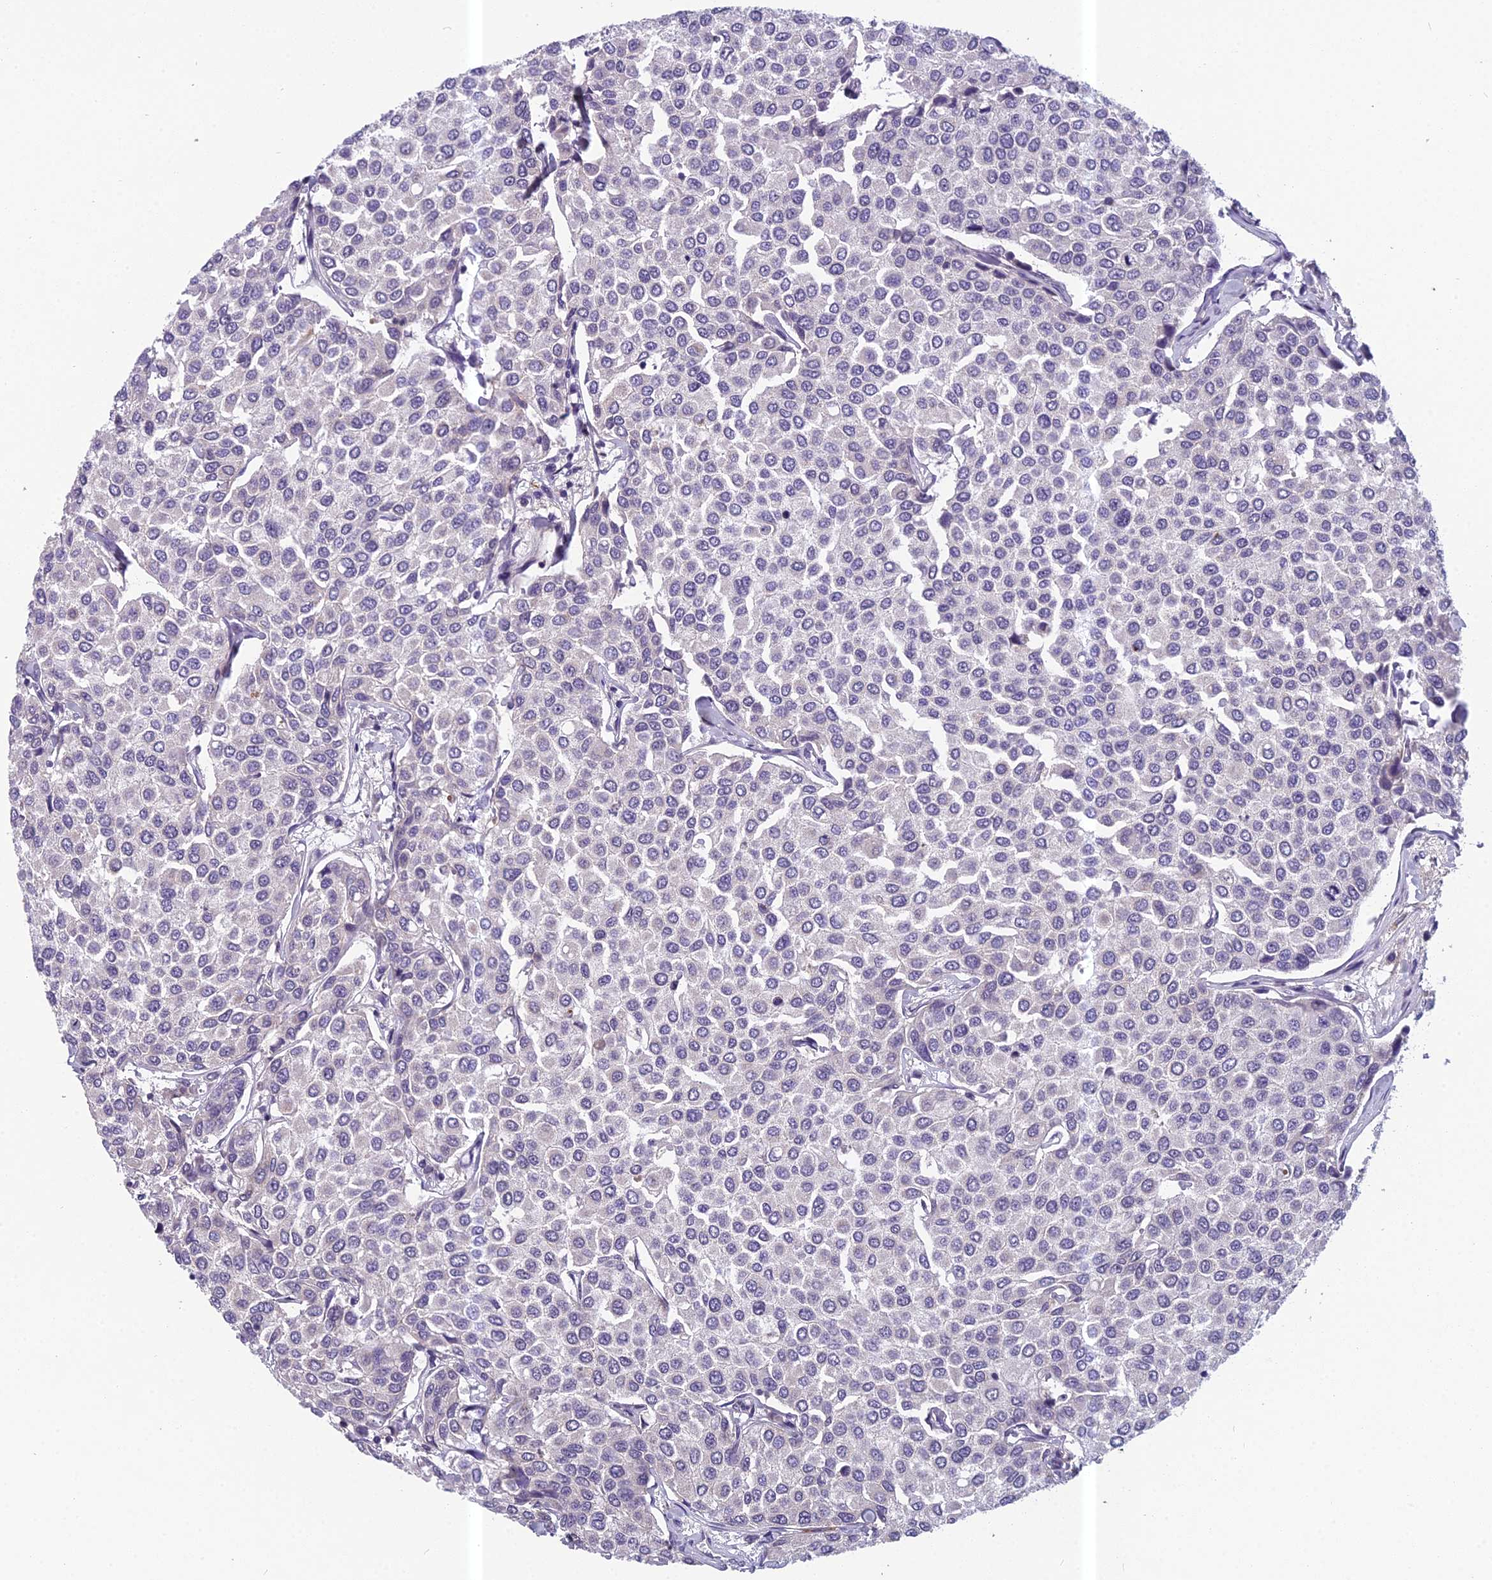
{"staining": {"intensity": "negative", "quantity": "none", "location": "none"}, "tissue": "breast cancer", "cell_type": "Tumor cells", "image_type": "cancer", "snomed": [{"axis": "morphology", "description": "Duct carcinoma"}, {"axis": "topography", "description": "Breast"}], "caption": "Tumor cells are negative for brown protein staining in infiltrating ductal carcinoma (breast).", "gene": "ENSG00000188897", "patient": {"sex": "female", "age": 55}}